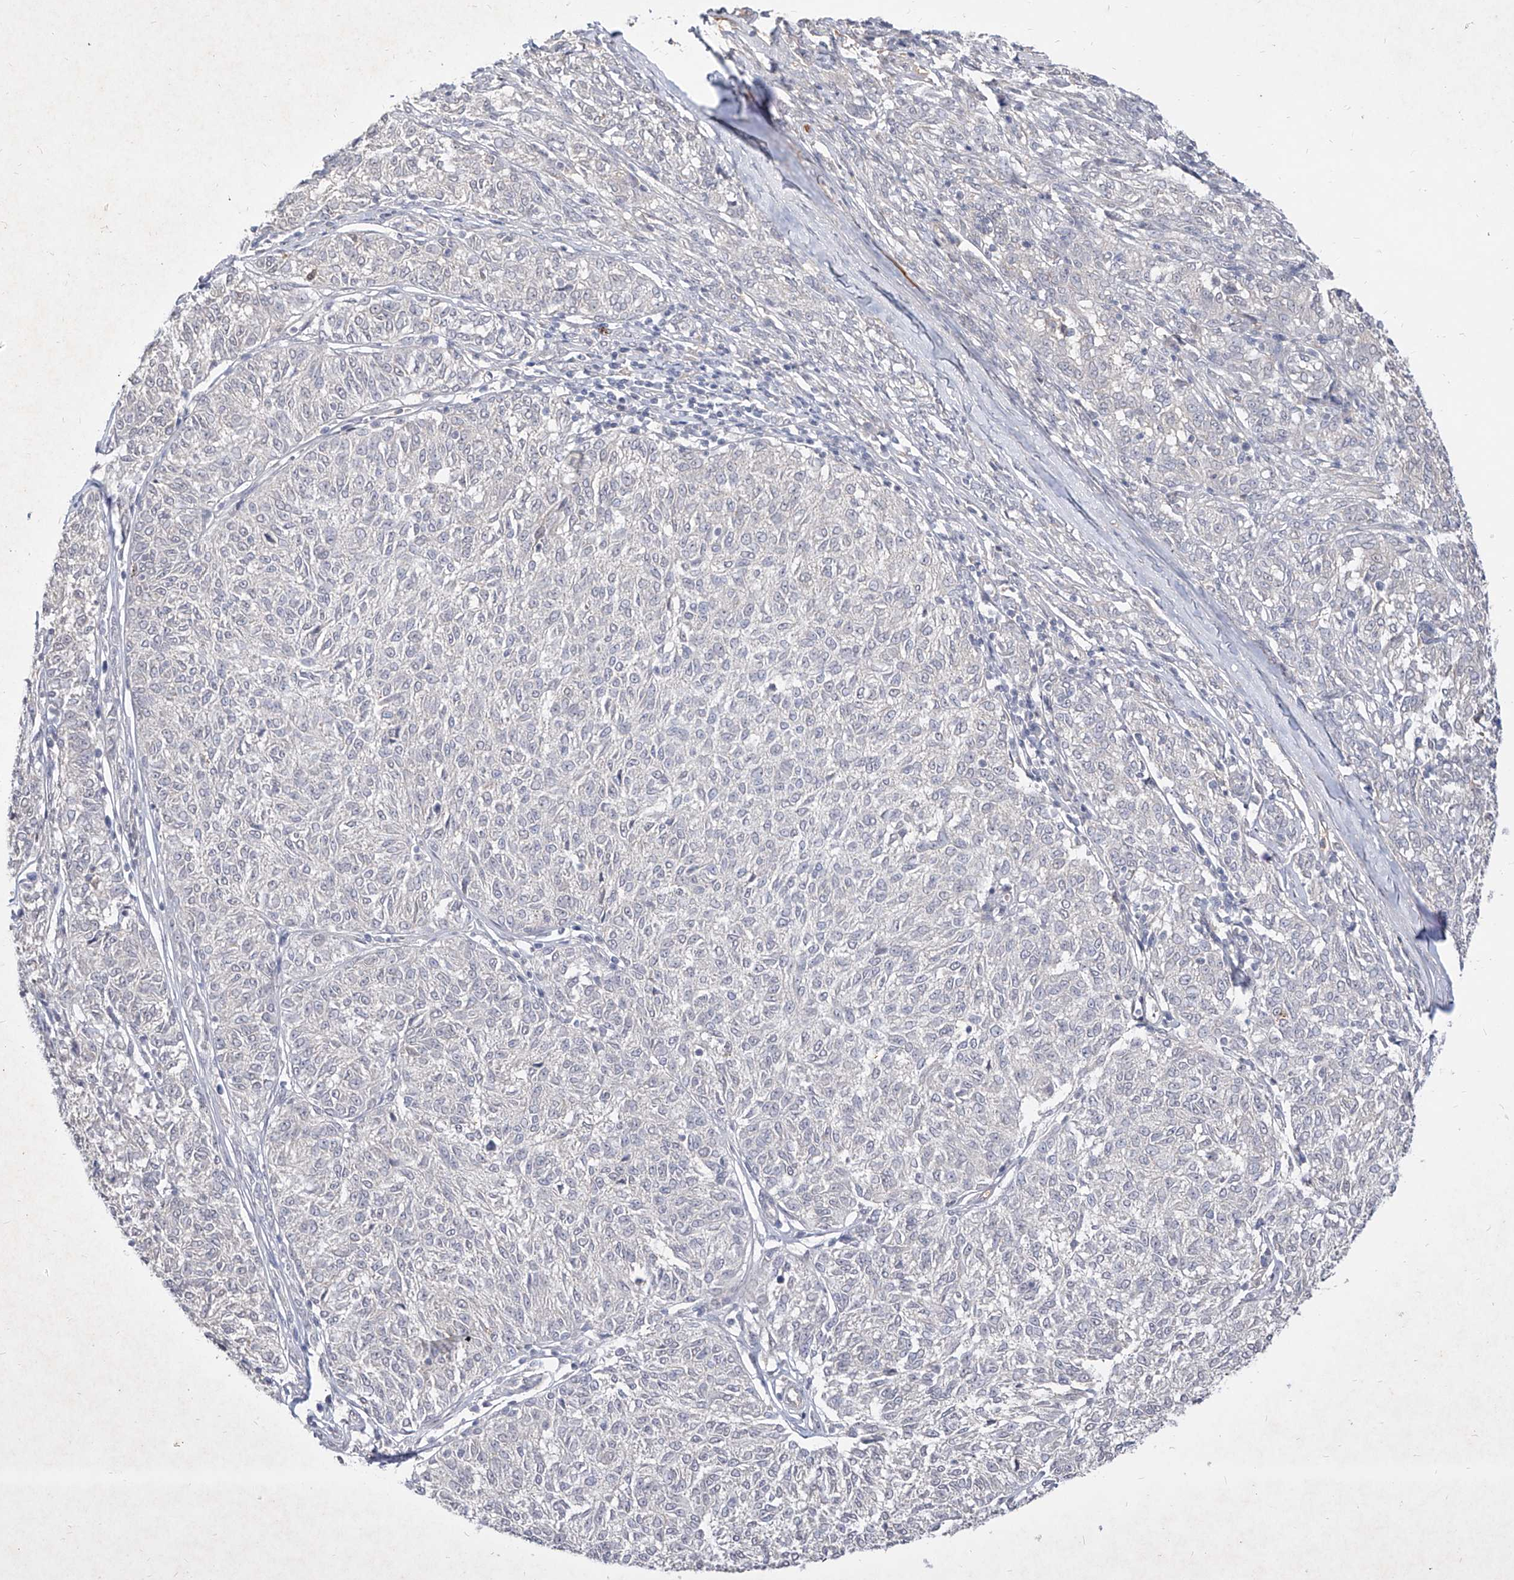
{"staining": {"intensity": "negative", "quantity": "none", "location": "none"}, "tissue": "melanoma", "cell_type": "Tumor cells", "image_type": "cancer", "snomed": [{"axis": "morphology", "description": "Malignant melanoma, NOS"}, {"axis": "topography", "description": "Skin"}], "caption": "Immunohistochemistry (IHC) histopathology image of neoplastic tissue: malignant melanoma stained with DAB exhibits no significant protein positivity in tumor cells.", "gene": "C4A", "patient": {"sex": "female", "age": 72}}